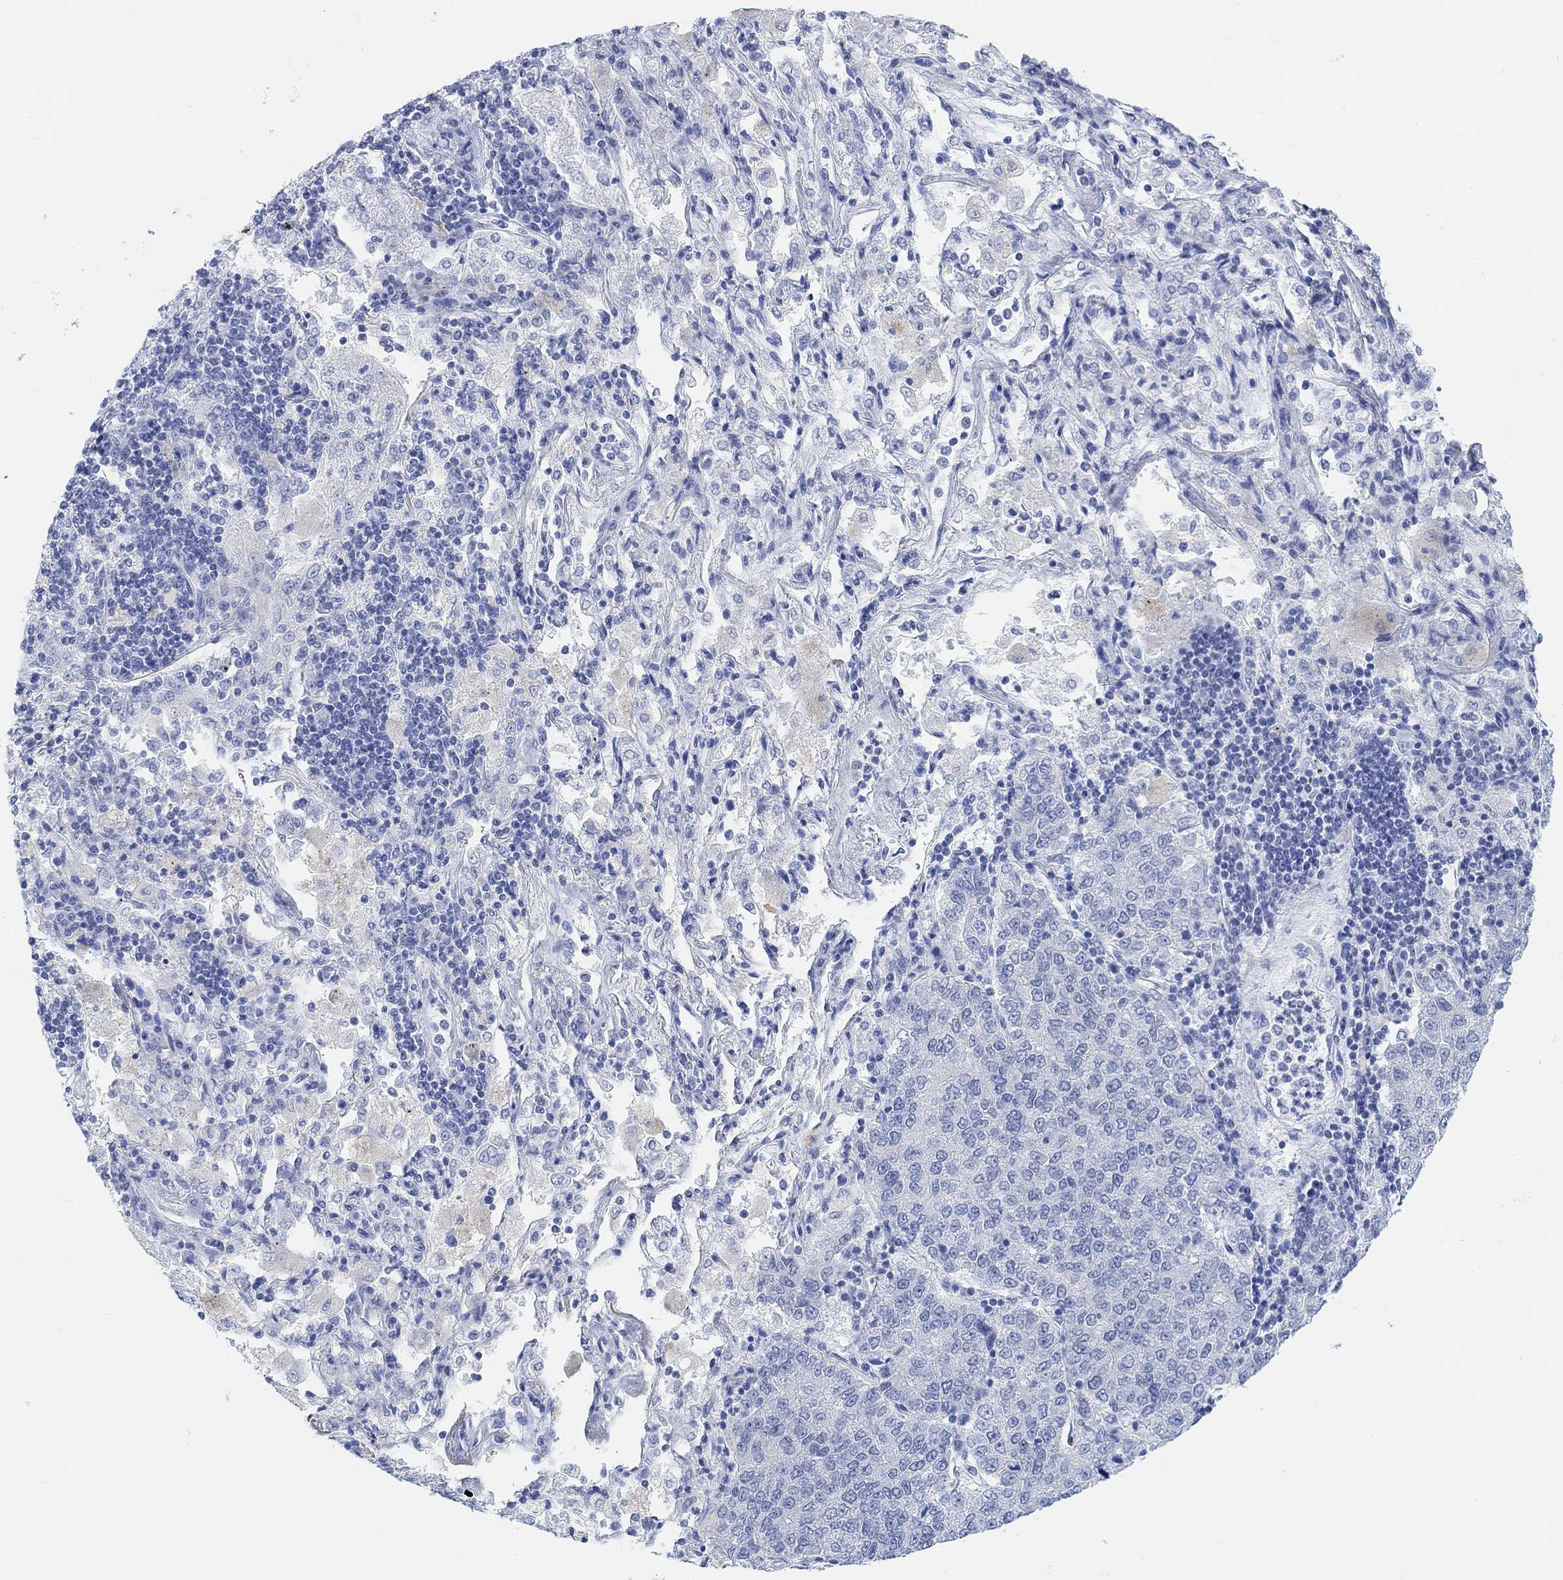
{"staining": {"intensity": "negative", "quantity": "none", "location": "none"}, "tissue": "lung cancer", "cell_type": "Tumor cells", "image_type": "cancer", "snomed": [{"axis": "morphology", "description": "Adenocarcinoma, NOS"}, {"axis": "topography", "description": "Lung"}], "caption": "Protein analysis of lung adenocarcinoma demonstrates no significant expression in tumor cells.", "gene": "ENO4", "patient": {"sex": "male", "age": 49}}